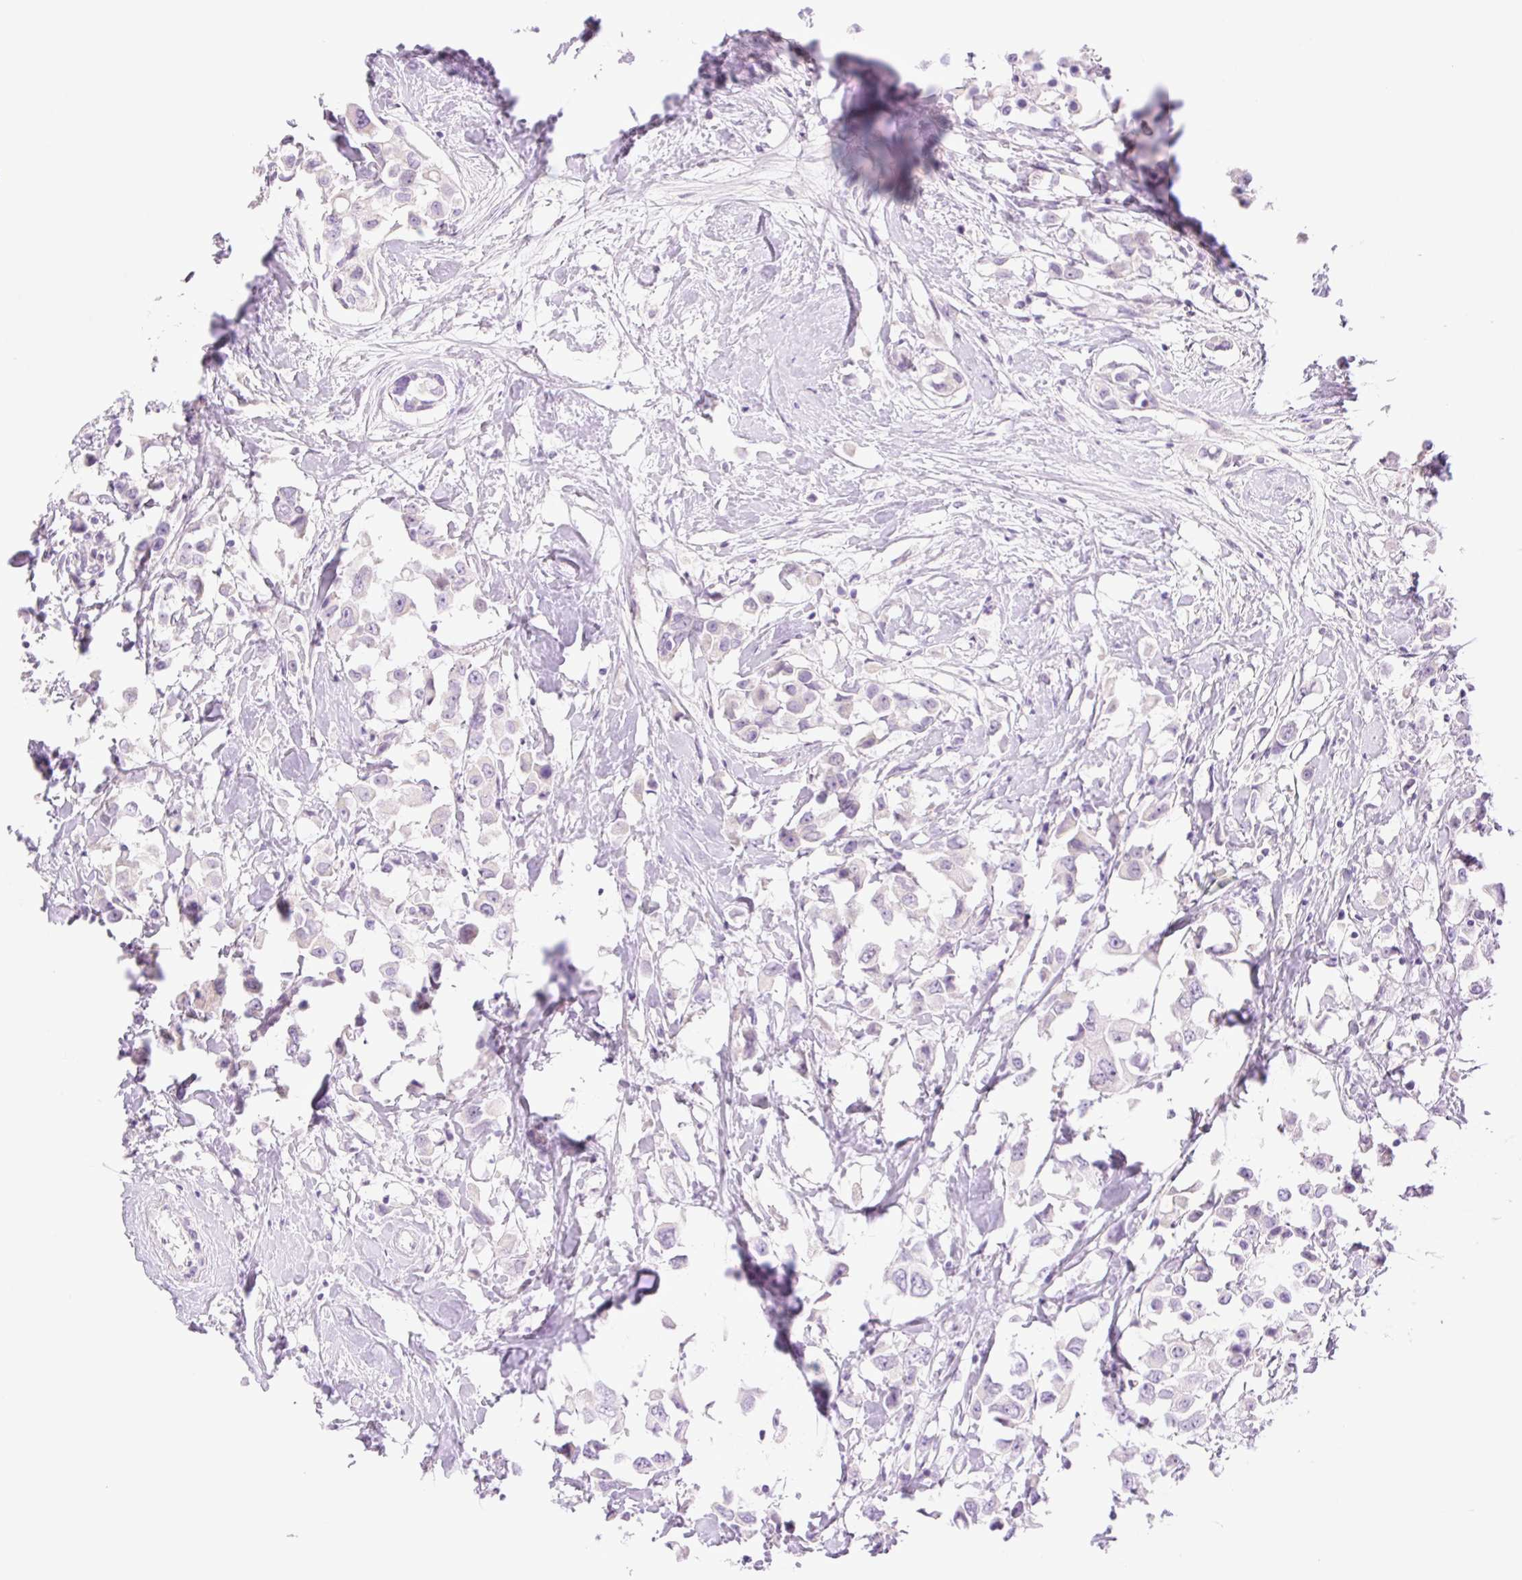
{"staining": {"intensity": "negative", "quantity": "none", "location": "none"}, "tissue": "breast cancer", "cell_type": "Tumor cells", "image_type": "cancer", "snomed": [{"axis": "morphology", "description": "Duct carcinoma"}, {"axis": "topography", "description": "Breast"}], "caption": "A high-resolution micrograph shows immunohistochemistry (IHC) staining of breast invasive ductal carcinoma, which displays no significant positivity in tumor cells.", "gene": "TBX15", "patient": {"sex": "female", "age": 61}}